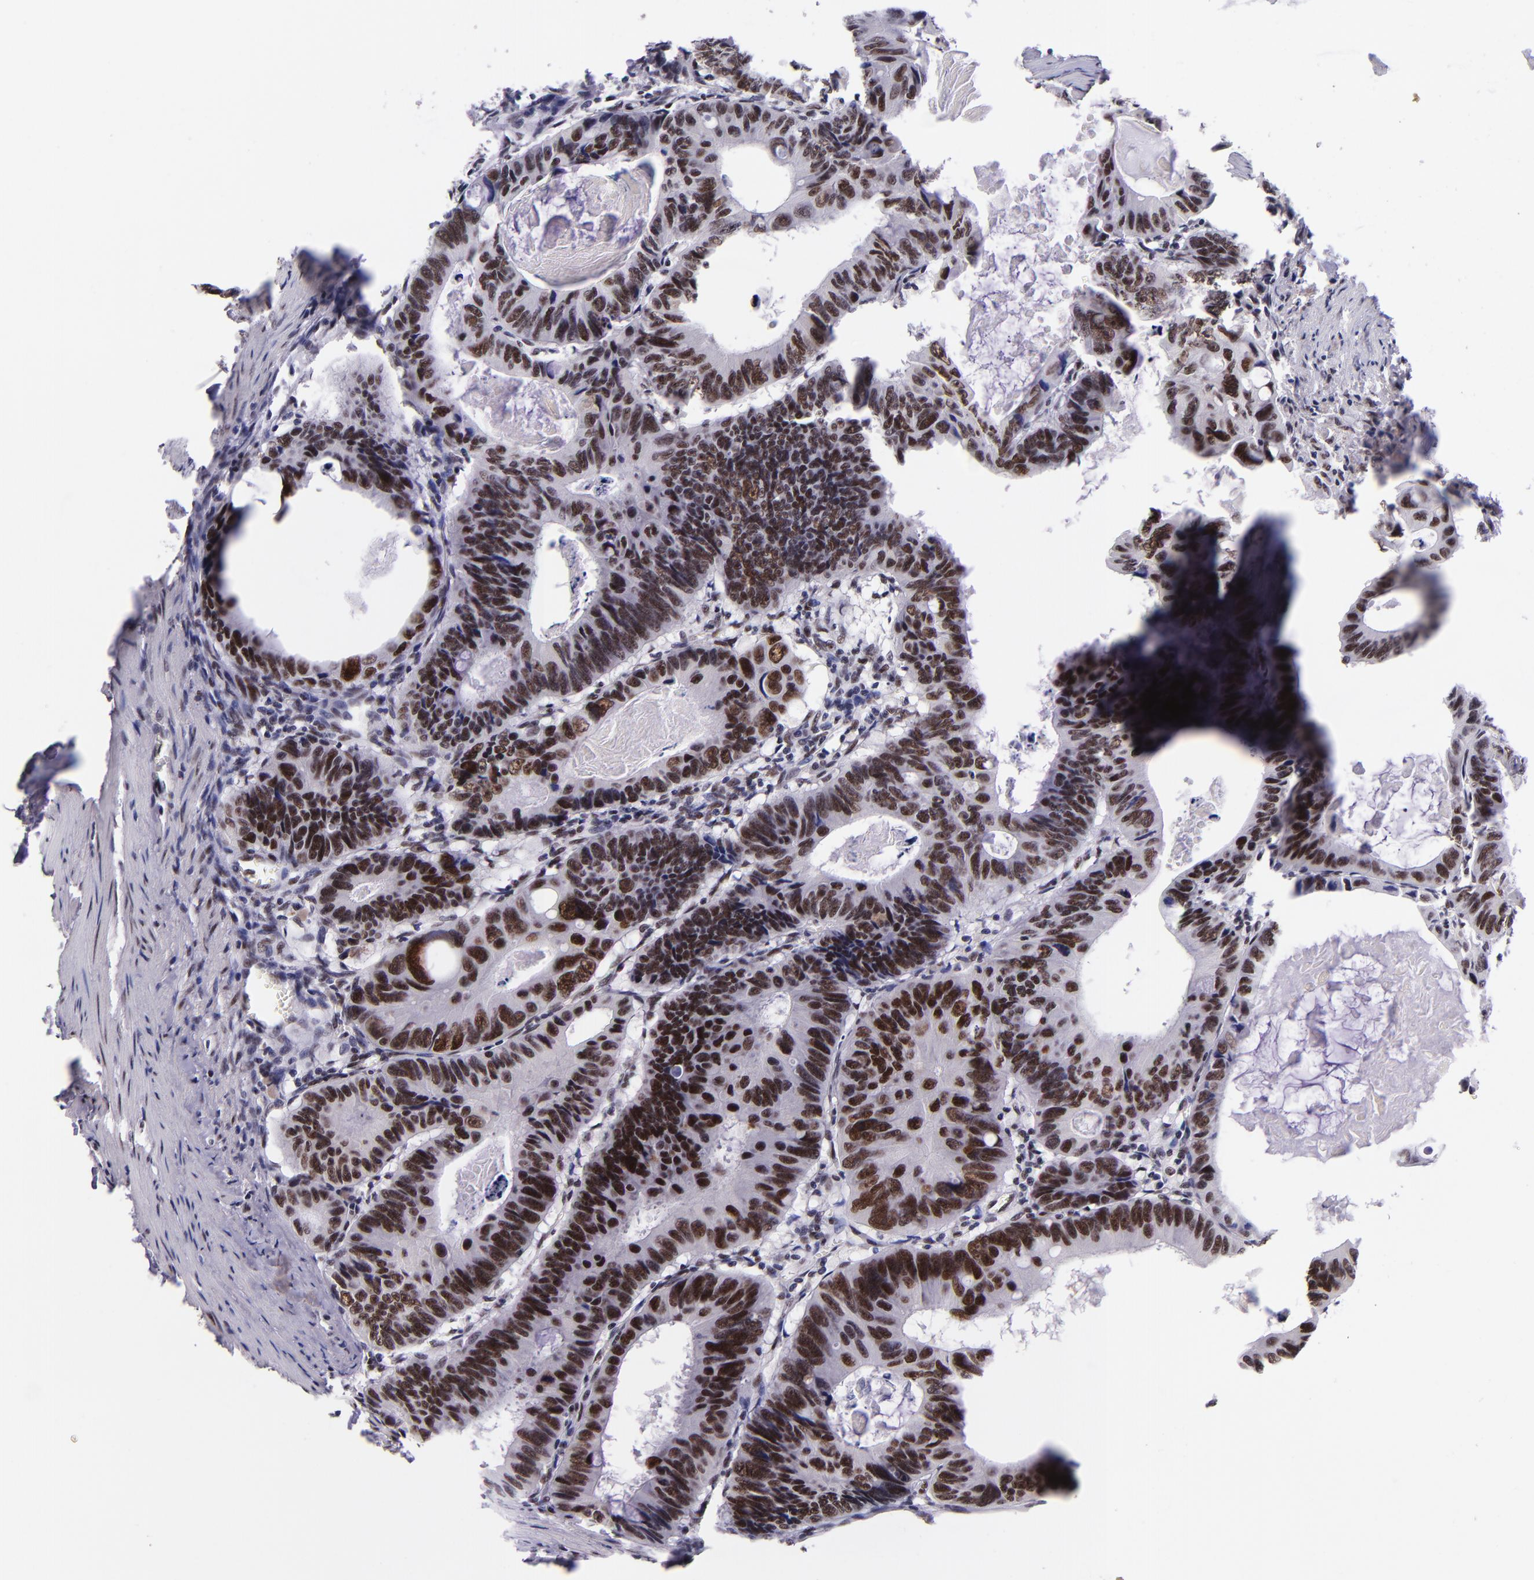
{"staining": {"intensity": "strong", "quantity": ">75%", "location": "nuclear"}, "tissue": "colorectal cancer", "cell_type": "Tumor cells", "image_type": "cancer", "snomed": [{"axis": "morphology", "description": "Adenocarcinoma, NOS"}, {"axis": "topography", "description": "Colon"}], "caption": "About >75% of tumor cells in human colorectal adenocarcinoma display strong nuclear protein expression as visualized by brown immunohistochemical staining.", "gene": "GPKOW", "patient": {"sex": "female", "age": 55}}